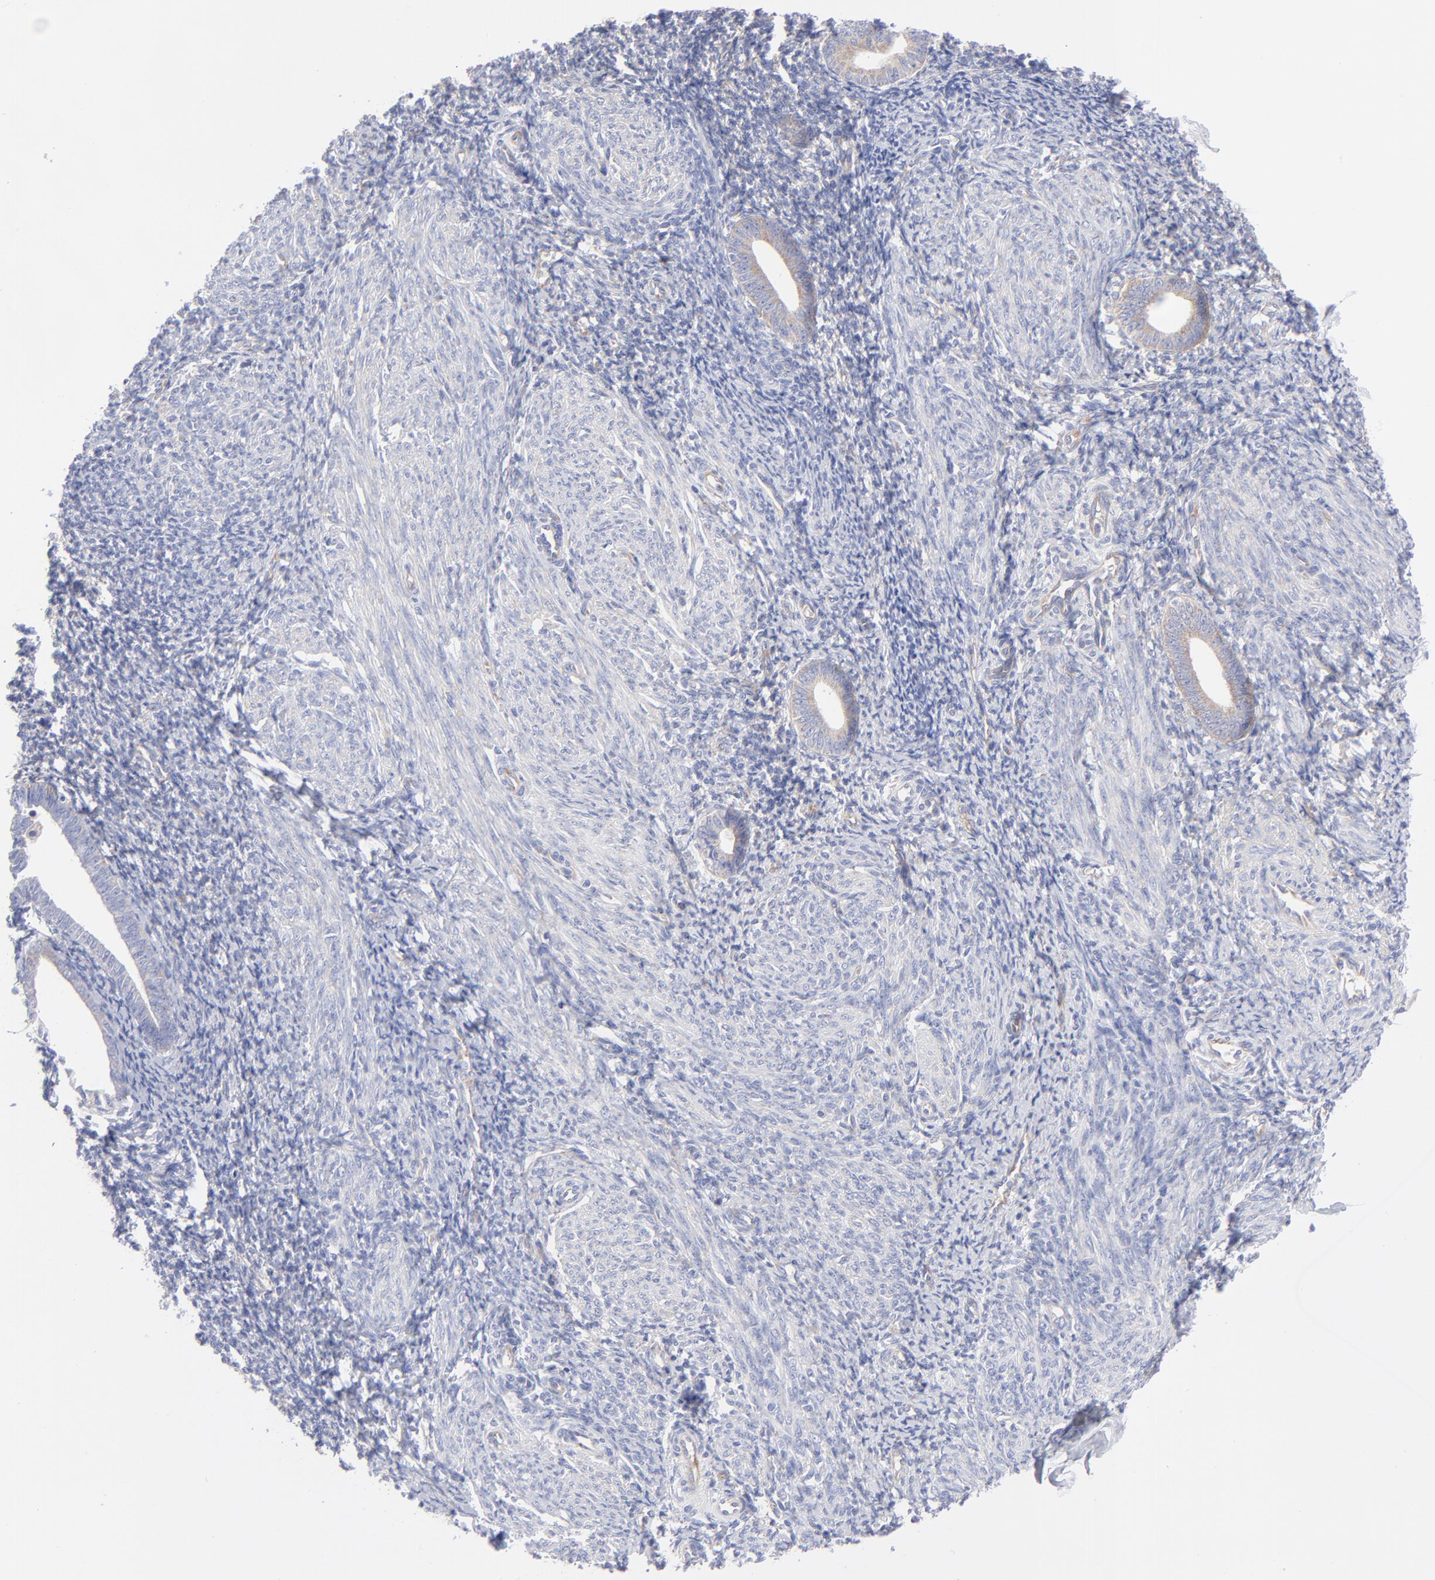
{"staining": {"intensity": "weak", "quantity": "25%-75%", "location": "cytoplasmic/membranous"}, "tissue": "endometrium", "cell_type": "Cells in endometrial stroma", "image_type": "normal", "snomed": [{"axis": "morphology", "description": "Normal tissue, NOS"}, {"axis": "topography", "description": "Endometrium"}], "caption": "Weak cytoplasmic/membranous expression is present in approximately 25%-75% of cells in endometrial stroma in unremarkable endometrium.", "gene": "EIF2AK2", "patient": {"sex": "female", "age": 57}}